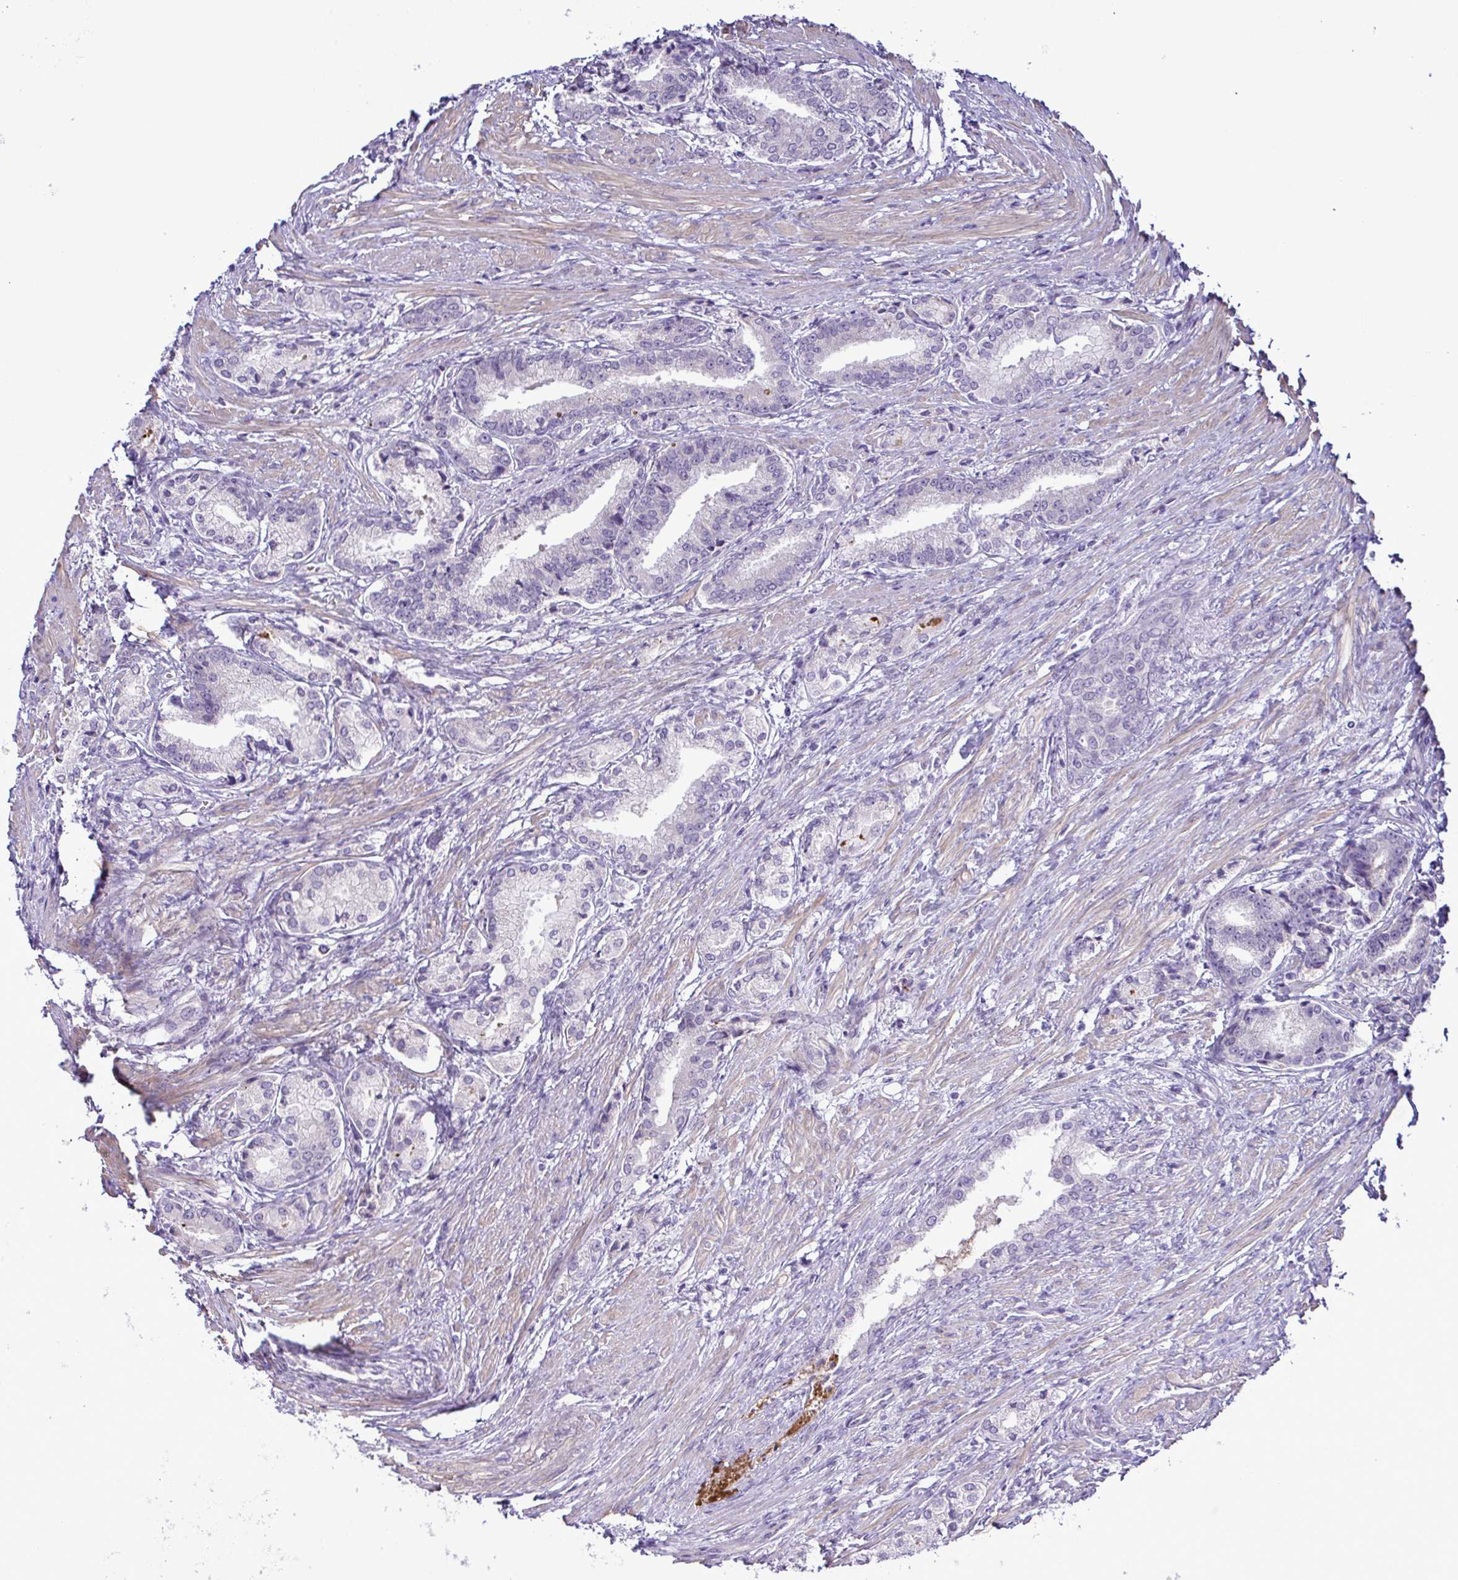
{"staining": {"intensity": "negative", "quantity": "none", "location": "none"}, "tissue": "prostate cancer", "cell_type": "Tumor cells", "image_type": "cancer", "snomed": [{"axis": "morphology", "description": "Adenocarcinoma, High grade"}, {"axis": "topography", "description": "Prostate and seminal vesicle, NOS"}], "caption": "Tumor cells are negative for protein expression in human prostate high-grade adenocarcinoma.", "gene": "SYNPO2L", "patient": {"sex": "male", "age": 61}}